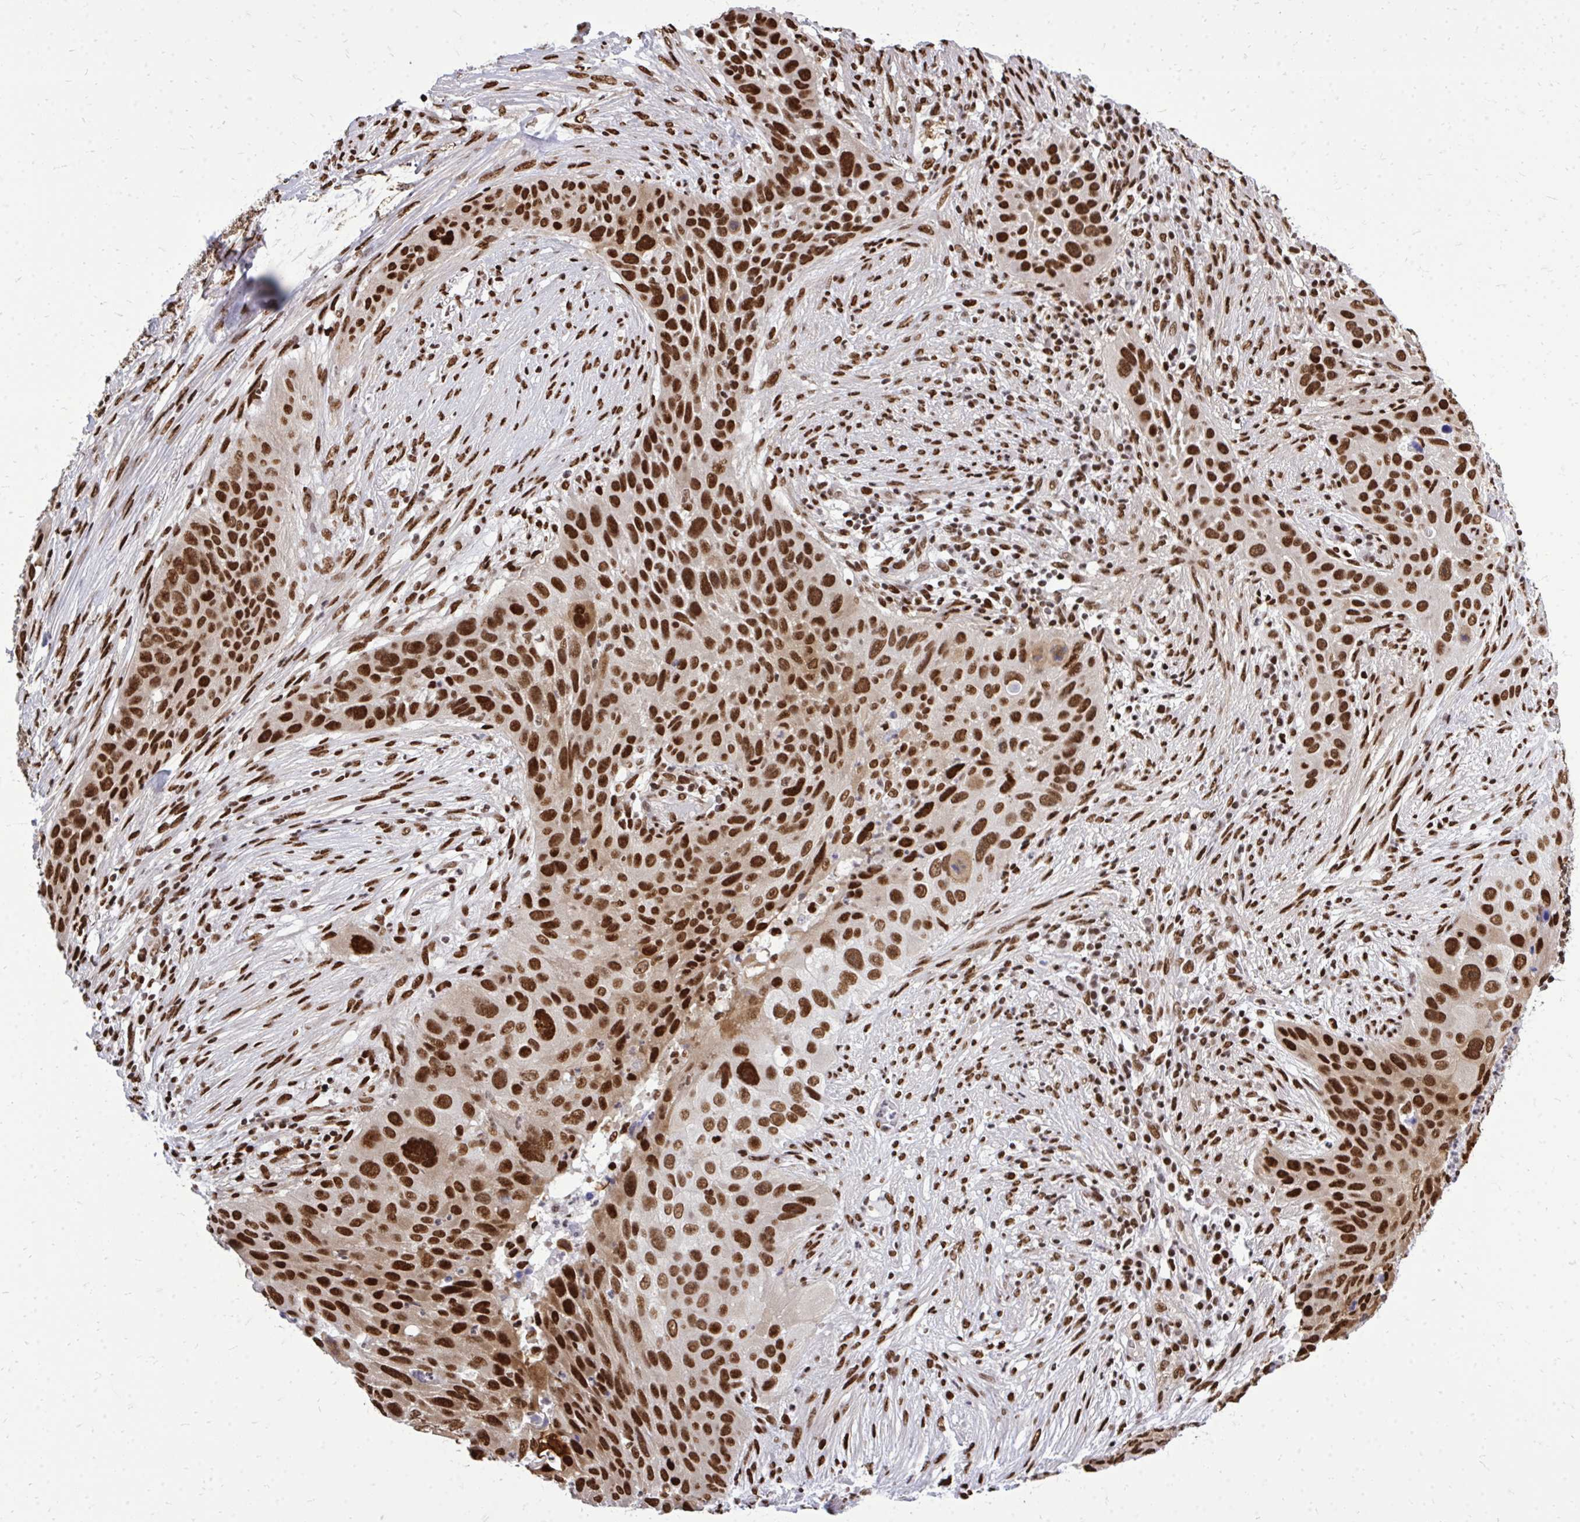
{"staining": {"intensity": "strong", "quantity": ">75%", "location": "nuclear"}, "tissue": "lung cancer", "cell_type": "Tumor cells", "image_type": "cancer", "snomed": [{"axis": "morphology", "description": "Squamous cell carcinoma, NOS"}, {"axis": "topography", "description": "Lung"}], "caption": "Lung cancer (squamous cell carcinoma) tissue displays strong nuclear staining in about >75% of tumor cells, visualized by immunohistochemistry. The staining was performed using DAB to visualize the protein expression in brown, while the nuclei were stained in blue with hematoxylin (Magnification: 20x).", "gene": "TBL1Y", "patient": {"sex": "male", "age": 63}}